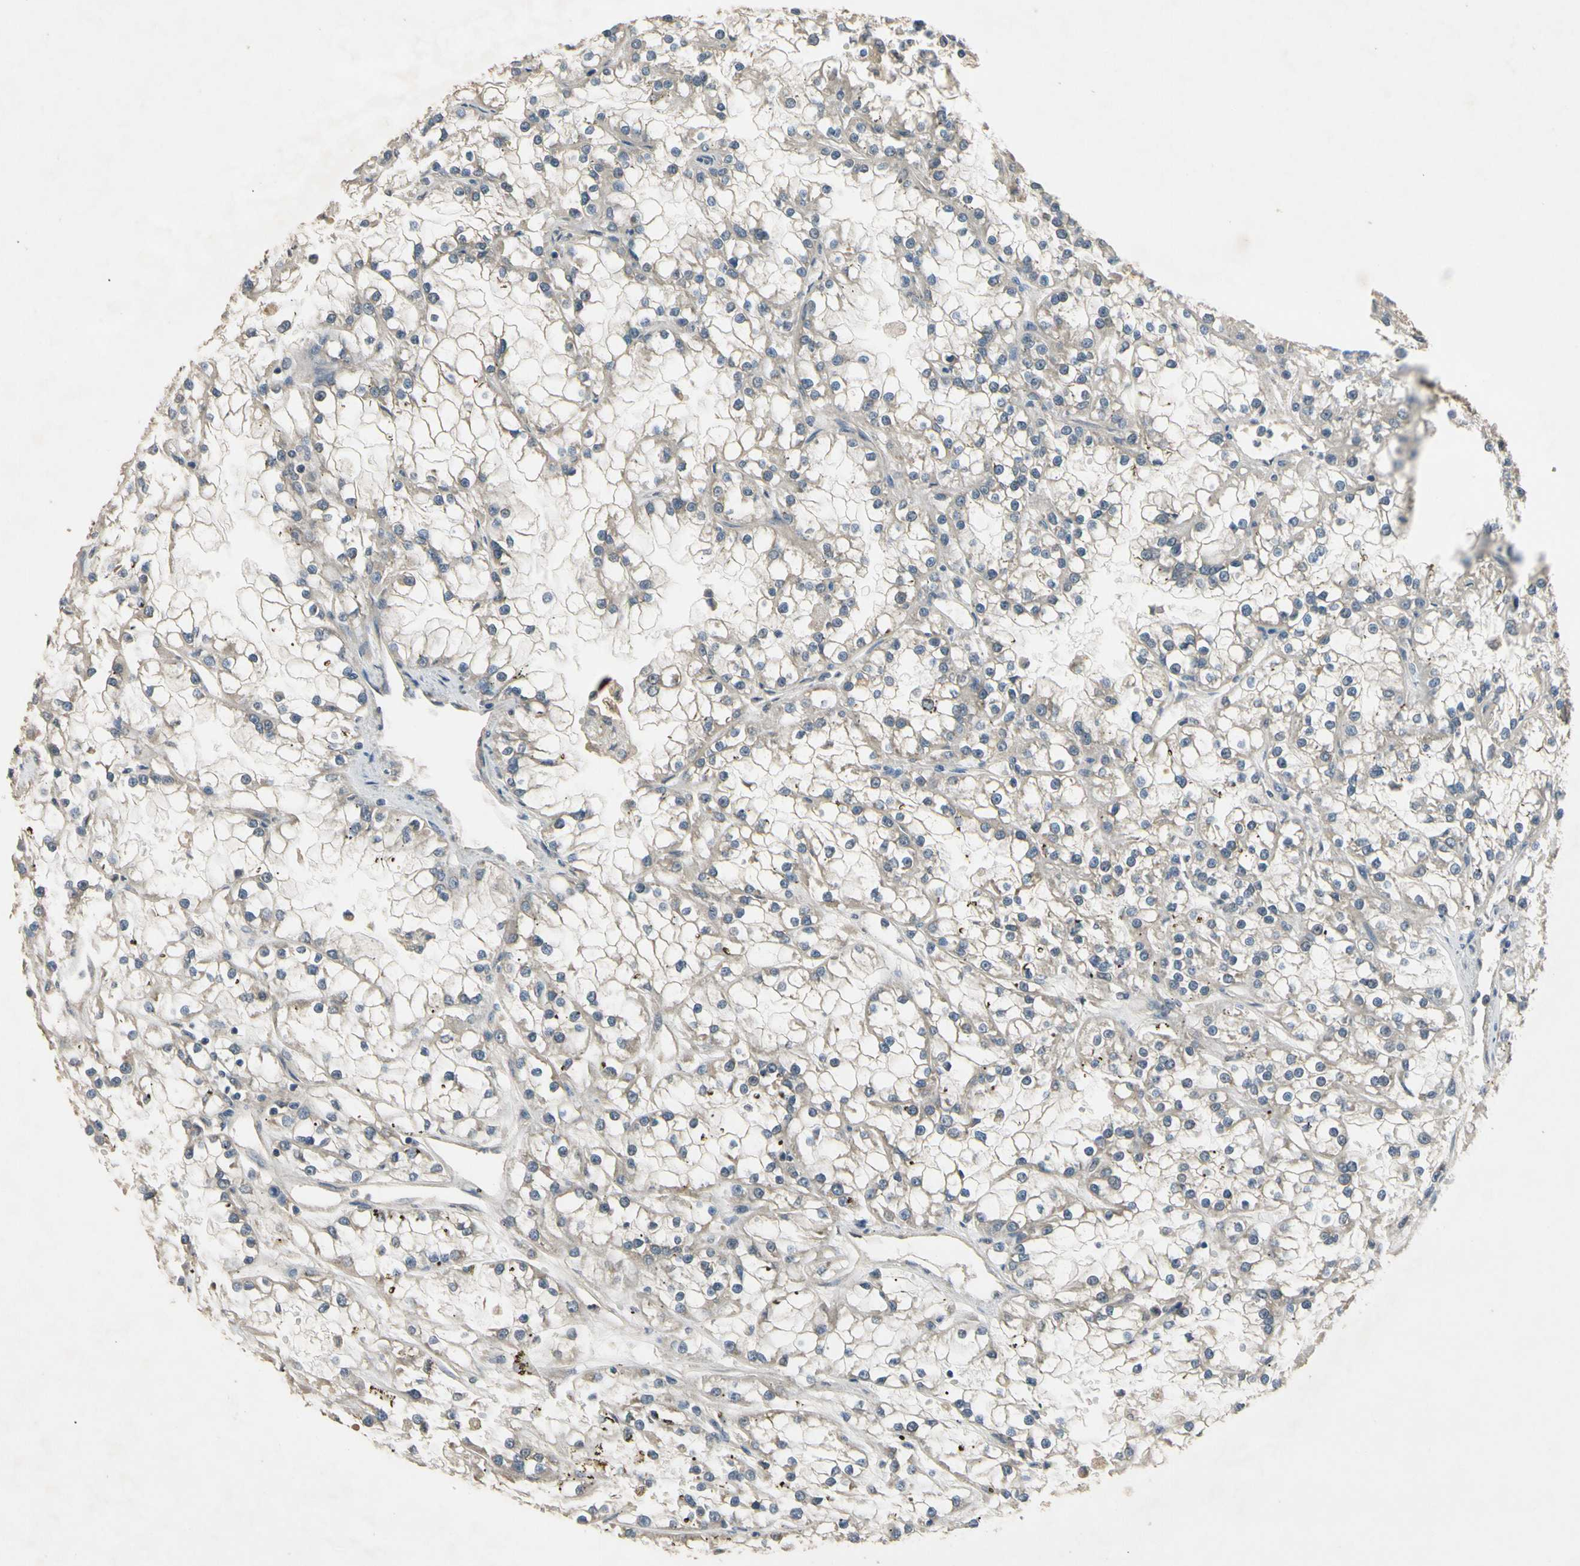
{"staining": {"intensity": "weak", "quantity": "<25%", "location": "cytoplasmic/membranous"}, "tissue": "renal cancer", "cell_type": "Tumor cells", "image_type": "cancer", "snomed": [{"axis": "morphology", "description": "Adenocarcinoma, NOS"}, {"axis": "topography", "description": "Kidney"}], "caption": "Protein analysis of renal cancer reveals no significant staining in tumor cells. (DAB (3,3'-diaminobenzidine) immunohistochemistry (IHC), high magnification).", "gene": "ALKBH3", "patient": {"sex": "female", "age": 52}}